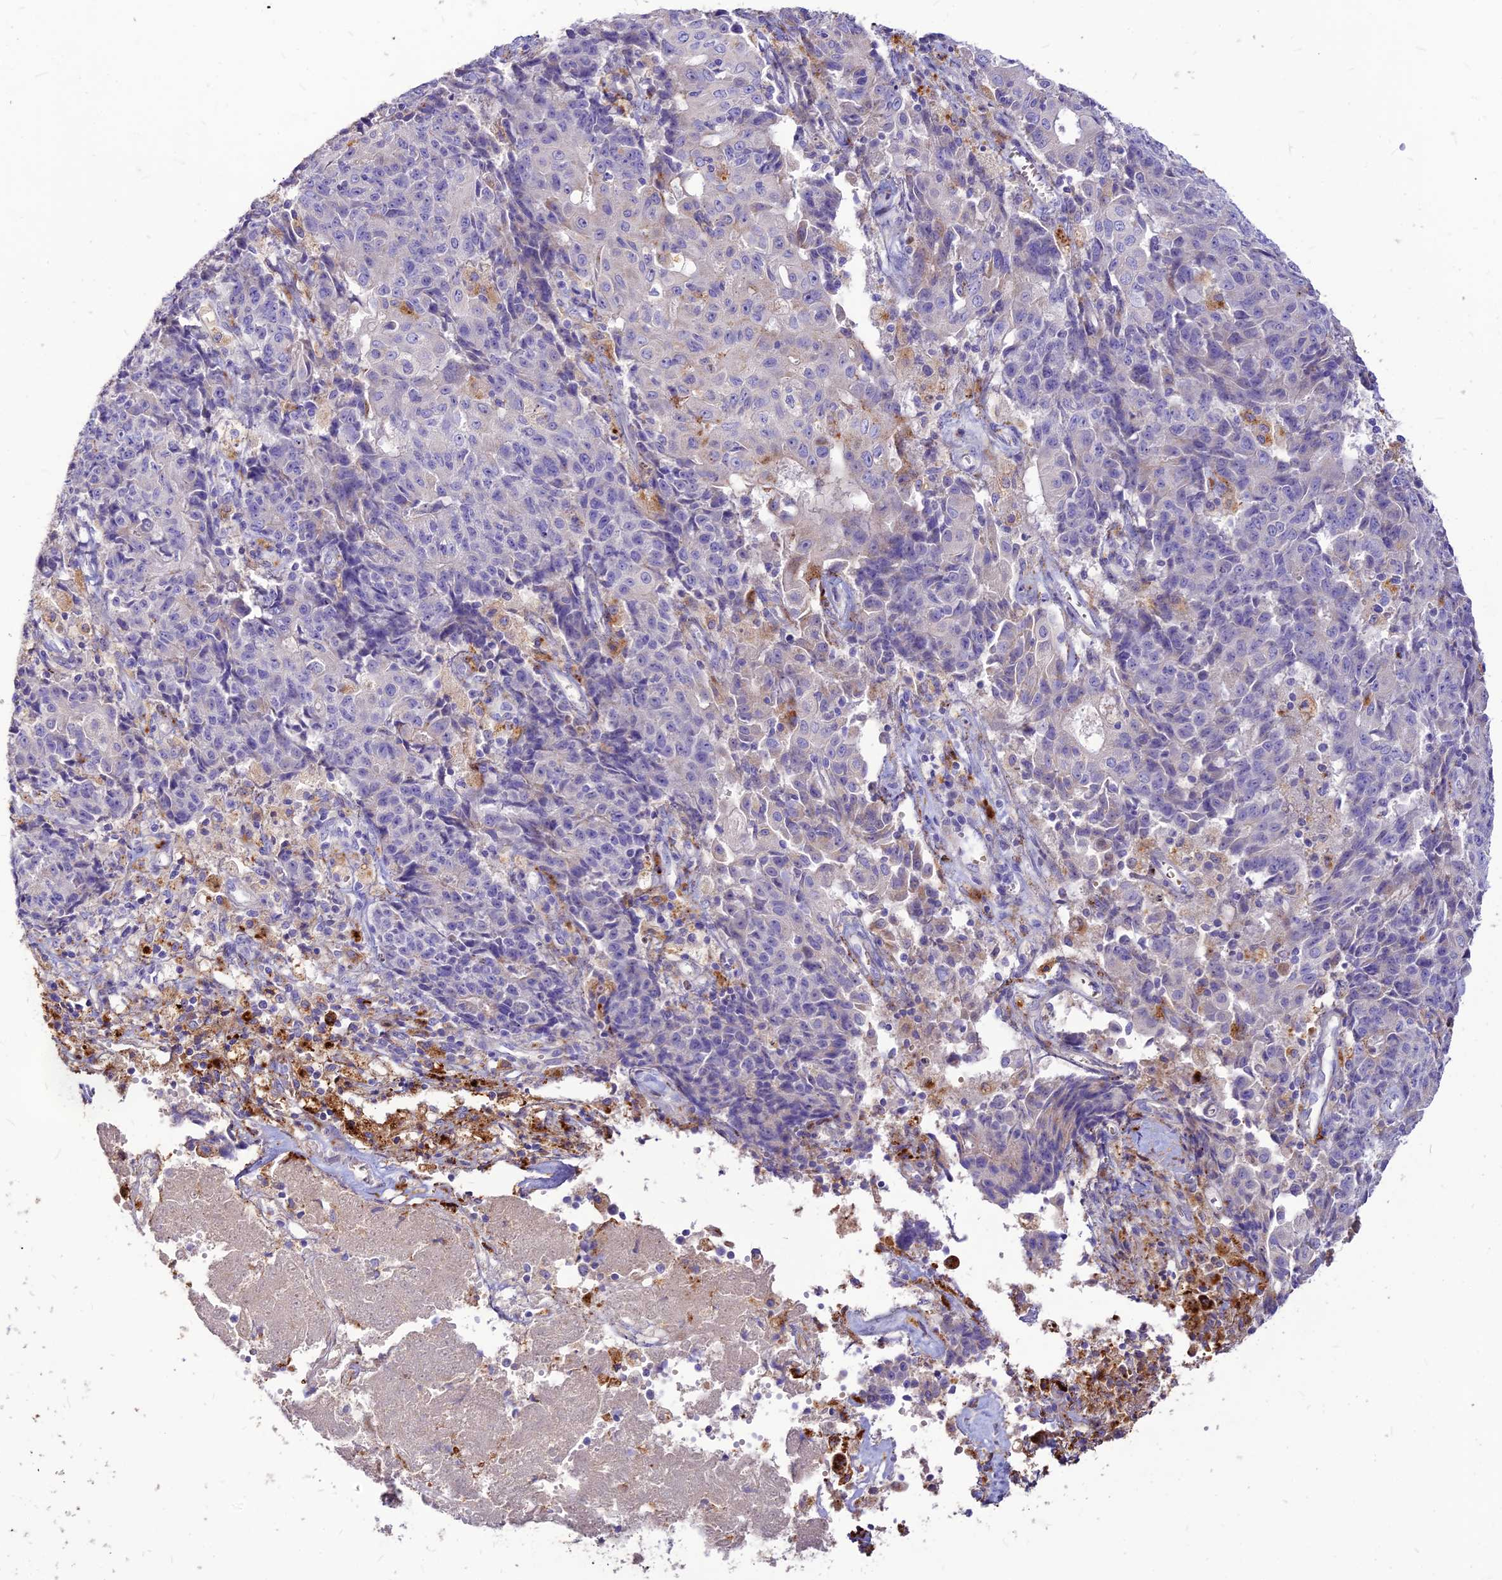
{"staining": {"intensity": "negative", "quantity": "none", "location": "none"}, "tissue": "ovarian cancer", "cell_type": "Tumor cells", "image_type": "cancer", "snomed": [{"axis": "morphology", "description": "Carcinoma, endometroid"}, {"axis": "topography", "description": "Ovary"}], "caption": "DAB (3,3'-diaminobenzidine) immunohistochemical staining of human ovarian cancer (endometroid carcinoma) shows no significant expression in tumor cells.", "gene": "RIMOC1", "patient": {"sex": "female", "age": 42}}